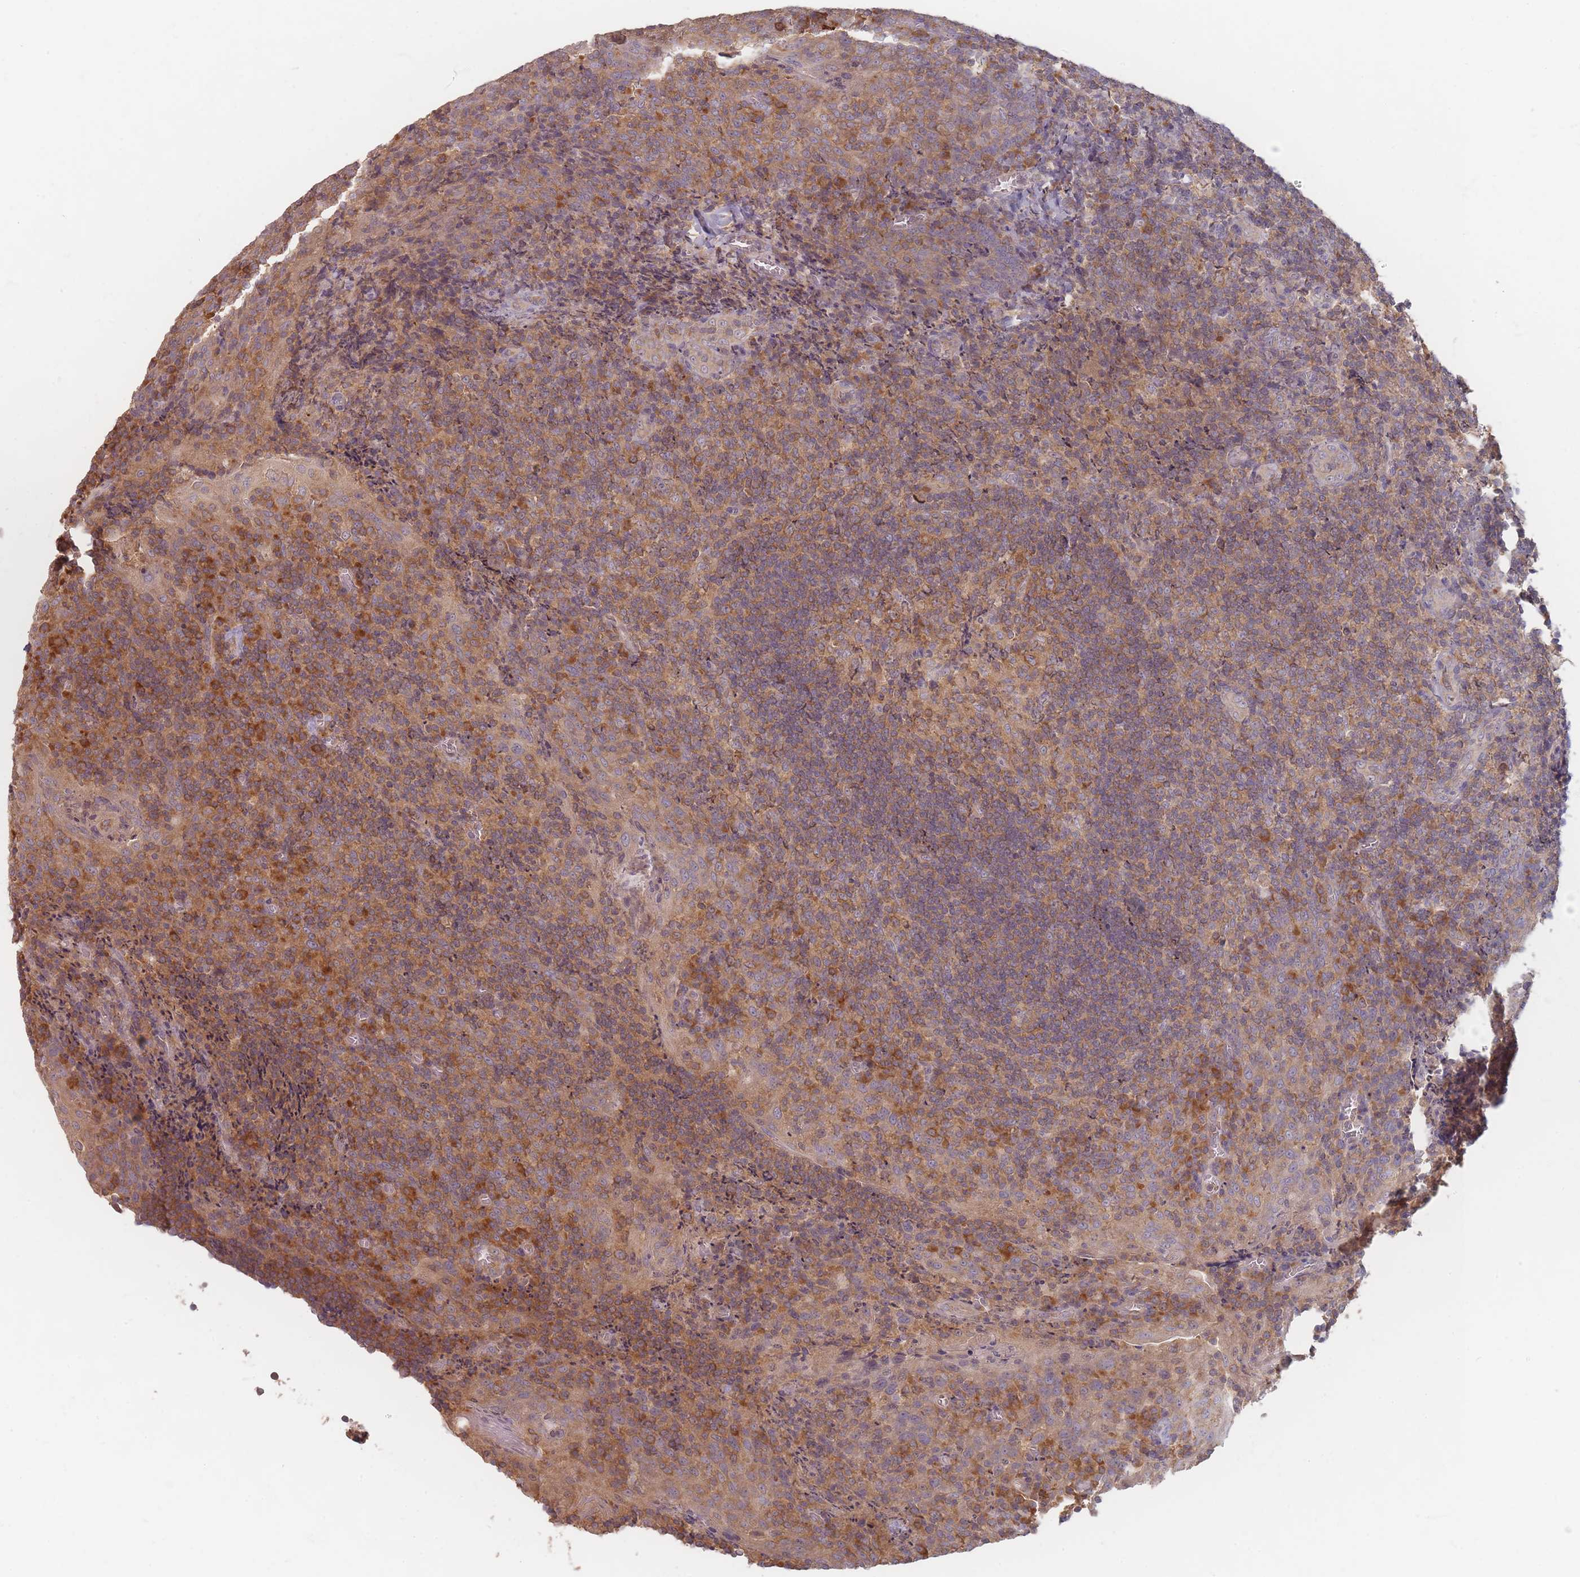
{"staining": {"intensity": "moderate", "quantity": ">75%", "location": "cytoplasmic/membranous"}, "tissue": "tonsil", "cell_type": "Germinal center cells", "image_type": "normal", "snomed": [{"axis": "morphology", "description": "Normal tissue, NOS"}, {"axis": "topography", "description": "Tonsil"}], "caption": "A brown stain shows moderate cytoplasmic/membranous positivity of a protein in germinal center cells of benign tonsil.", "gene": "SLC35F3", "patient": {"sex": "male", "age": 17}}